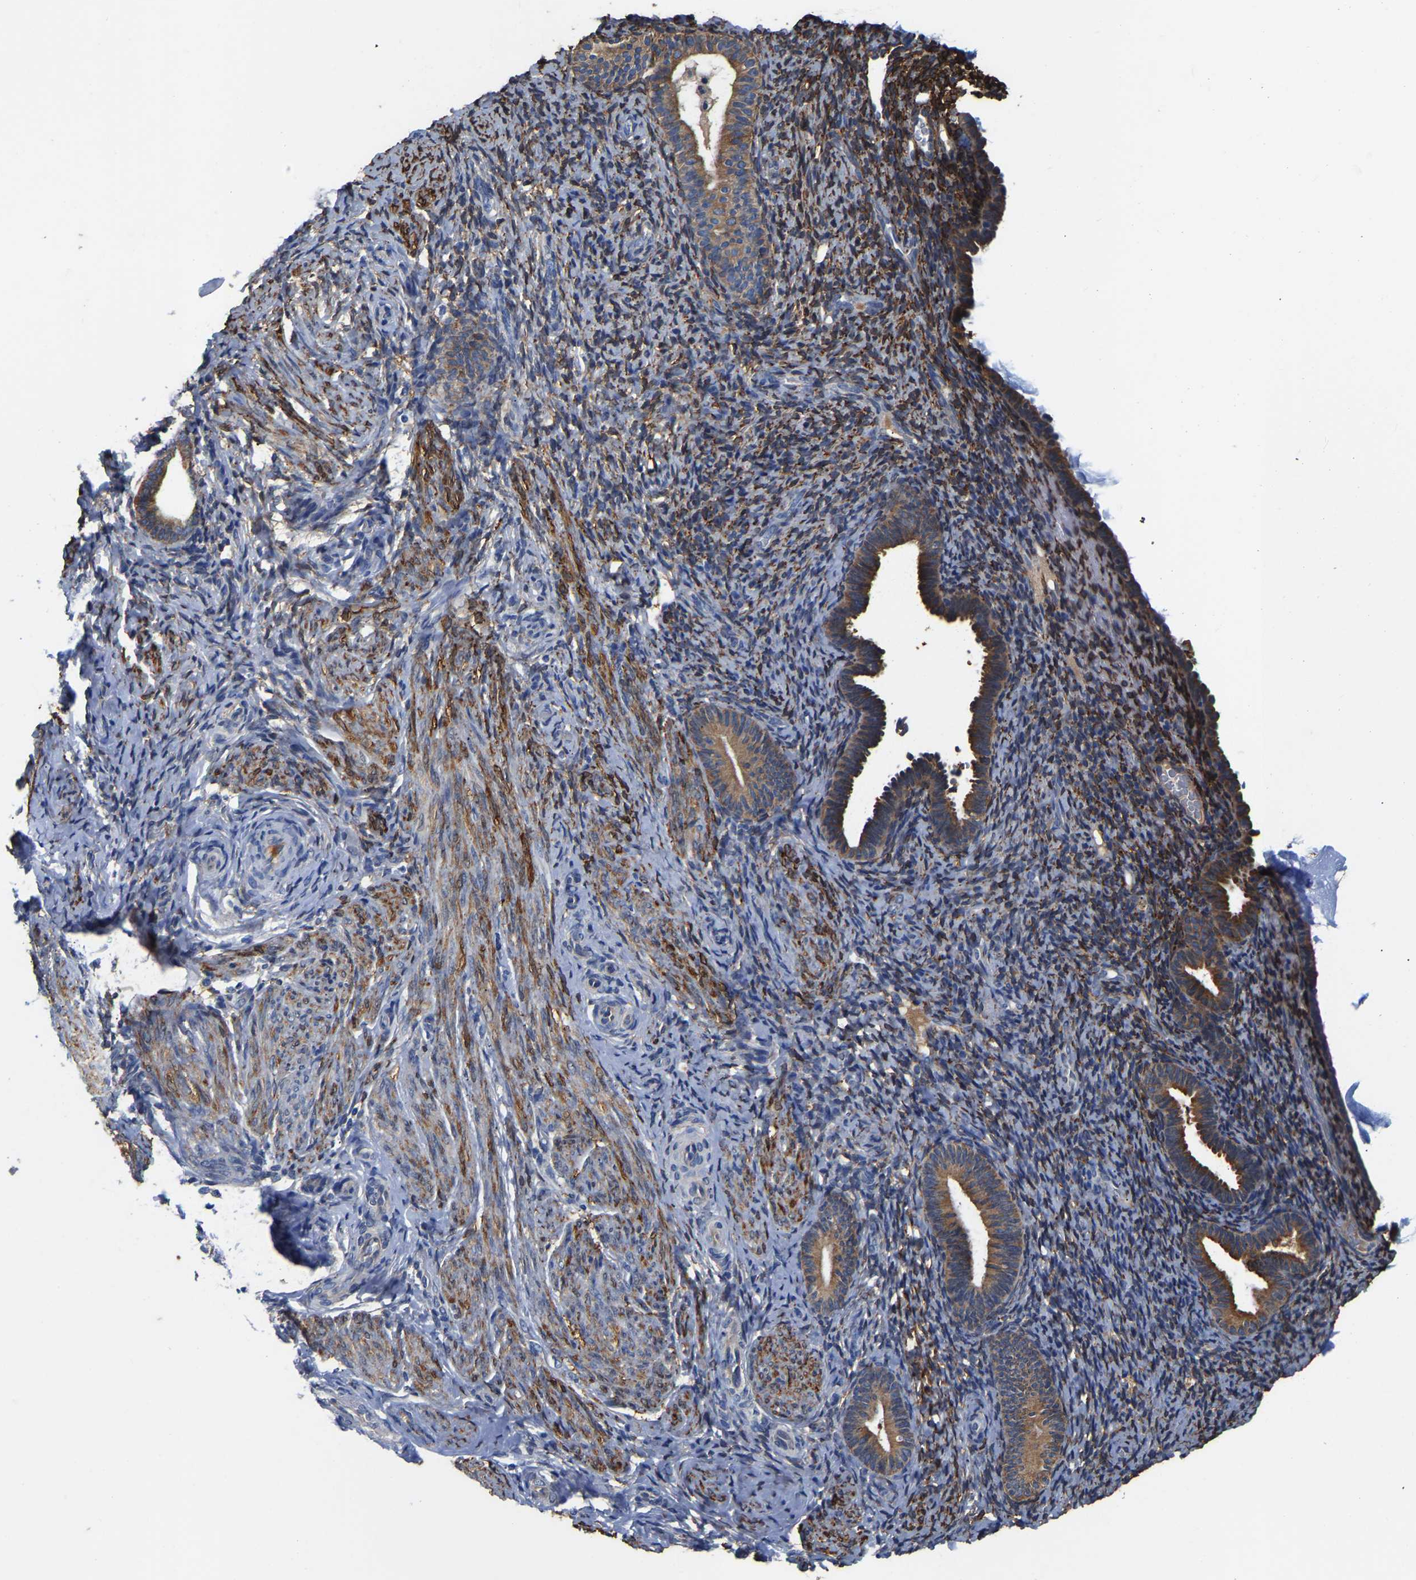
{"staining": {"intensity": "strong", "quantity": ">75%", "location": "cytoplasmic/membranous"}, "tissue": "endometrium", "cell_type": "Cells in endometrial stroma", "image_type": "normal", "snomed": [{"axis": "morphology", "description": "Normal tissue, NOS"}, {"axis": "topography", "description": "Endometrium"}], "caption": "Cells in endometrial stroma exhibit high levels of strong cytoplasmic/membranous expression in approximately >75% of cells in benign human endometrium.", "gene": "ARL6IP5", "patient": {"sex": "female", "age": 51}}